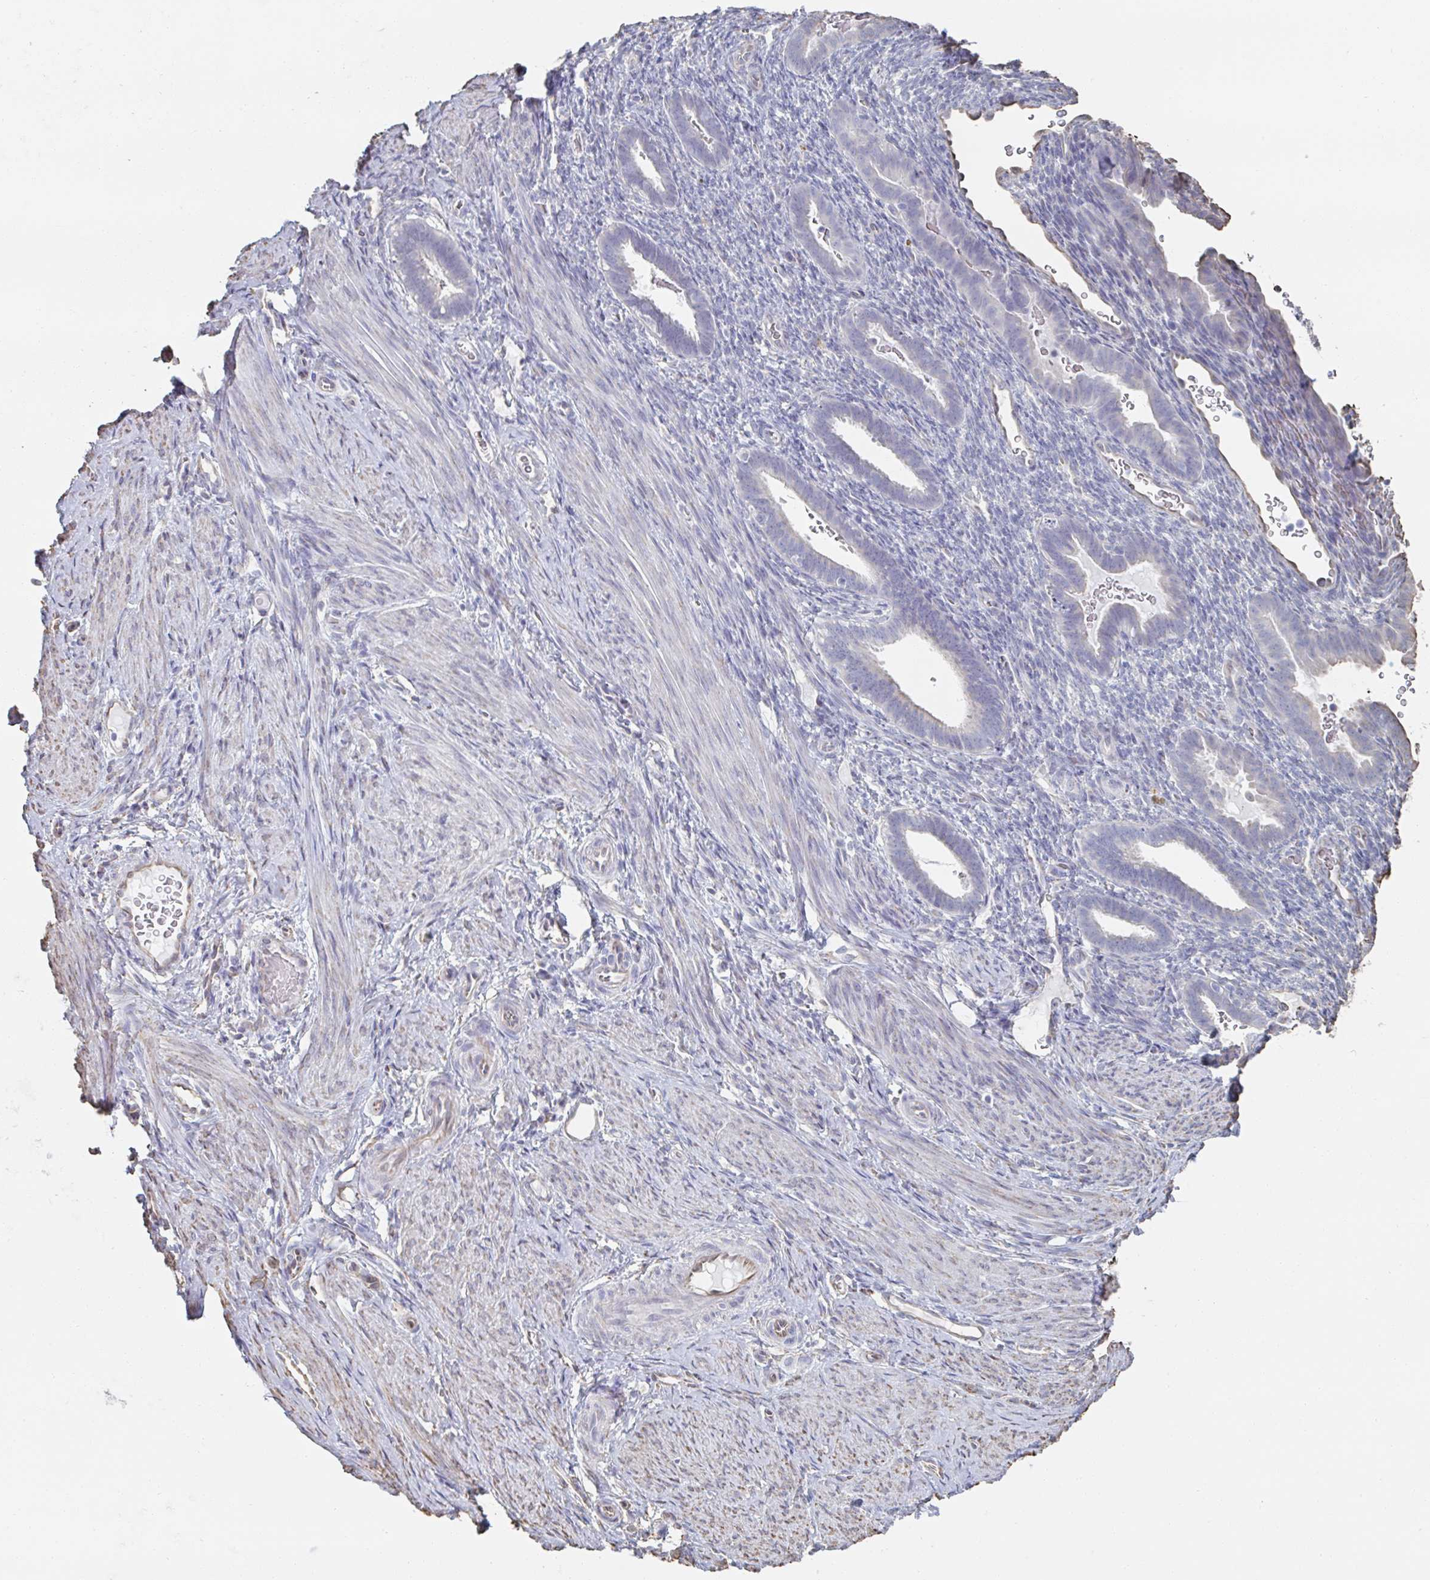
{"staining": {"intensity": "negative", "quantity": "none", "location": "none"}, "tissue": "endometrium", "cell_type": "Cells in endometrial stroma", "image_type": "normal", "snomed": [{"axis": "morphology", "description": "Normal tissue, NOS"}, {"axis": "topography", "description": "Endometrium"}], "caption": "Immunohistochemistry of benign human endometrium demonstrates no expression in cells in endometrial stroma.", "gene": "RAB5IF", "patient": {"sex": "female", "age": 34}}